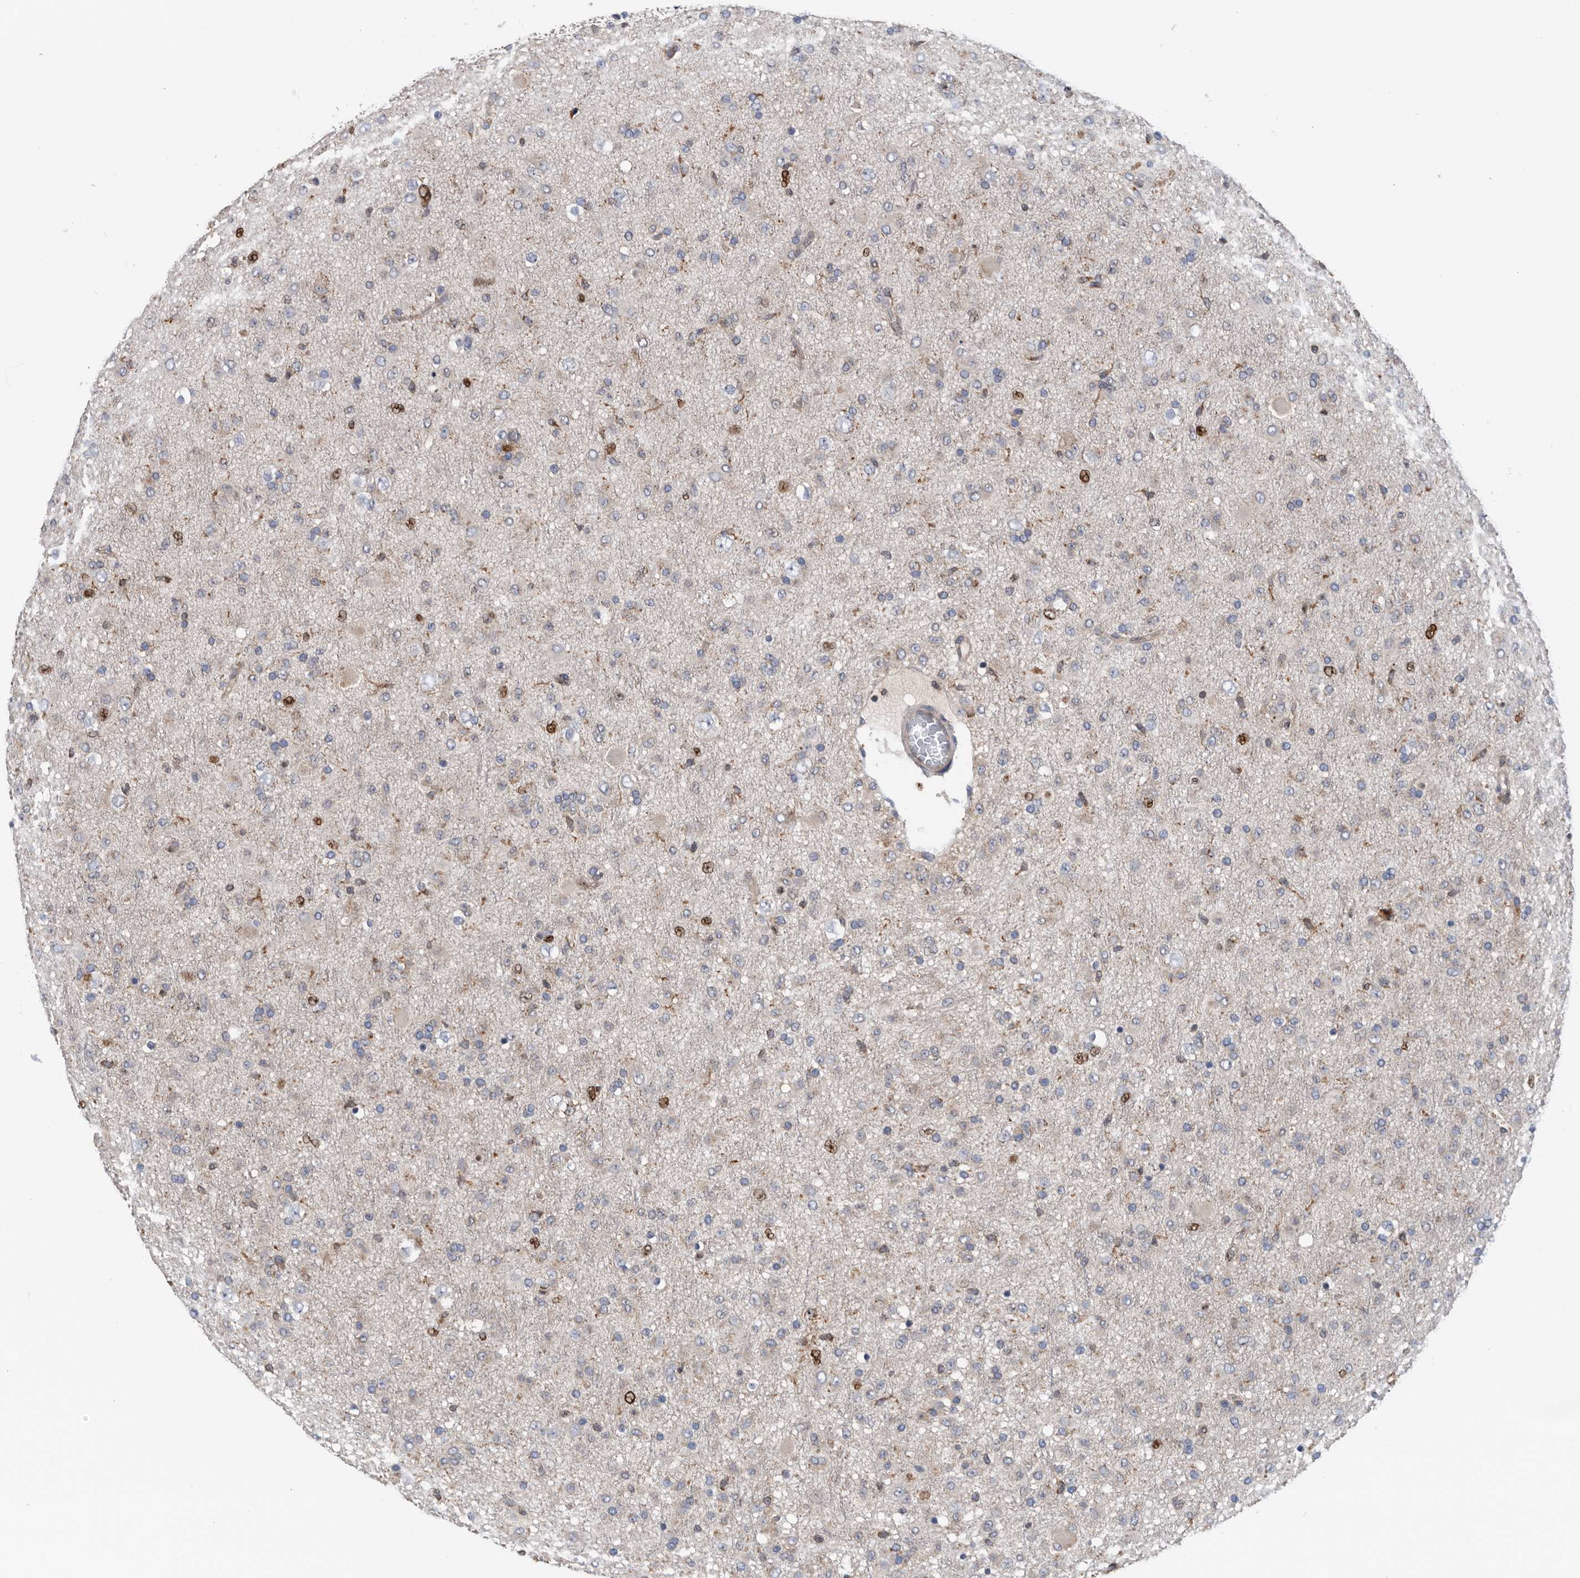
{"staining": {"intensity": "strong", "quantity": "<25%", "location": "nuclear"}, "tissue": "glioma", "cell_type": "Tumor cells", "image_type": "cancer", "snomed": [{"axis": "morphology", "description": "Glioma, malignant, Low grade"}, {"axis": "topography", "description": "Brain"}], "caption": "High-power microscopy captured an immunohistochemistry photomicrograph of glioma, revealing strong nuclear expression in approximately <25% of tumor cells.", "gene": "ATAD2", "patient": {"sex": "male", "age": 65}}